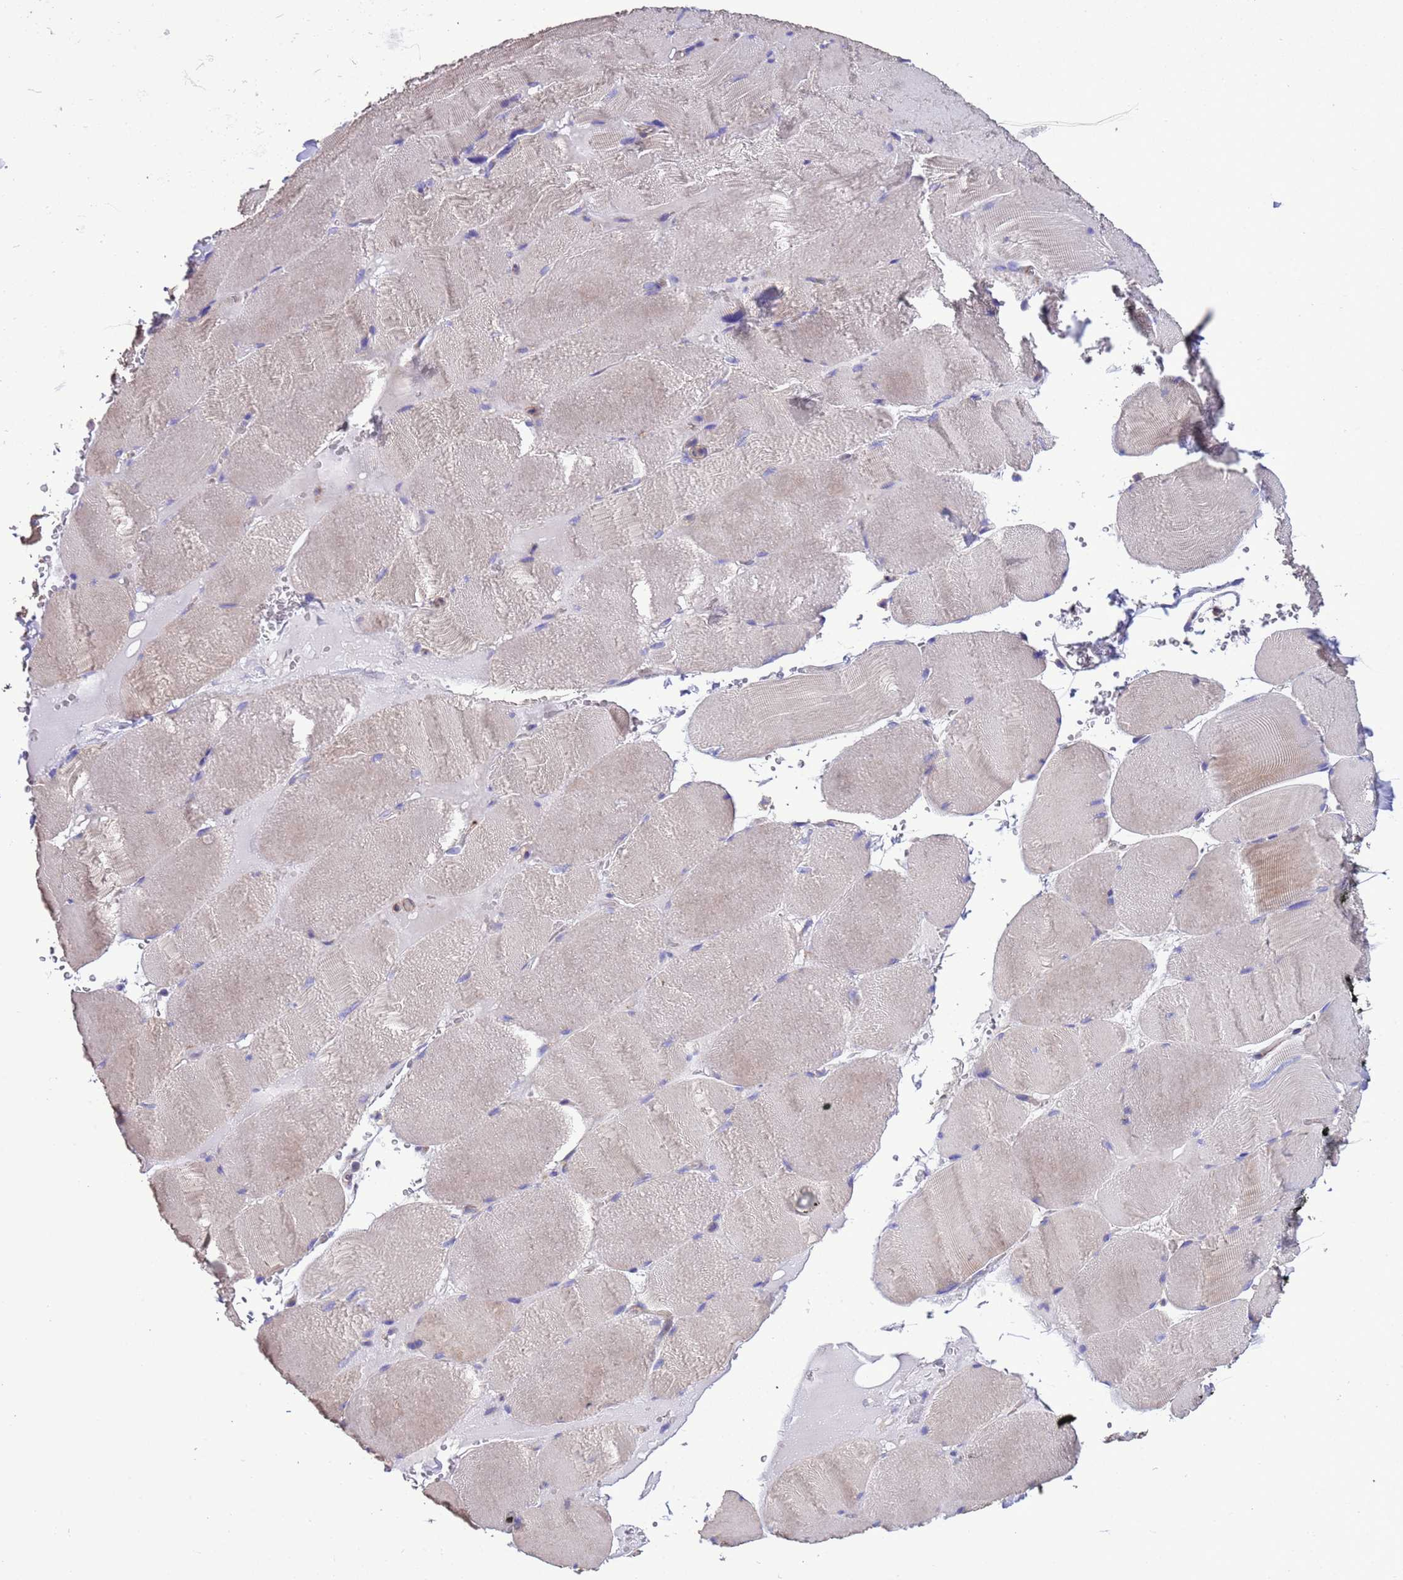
{"staining": {"intensity": "weak", "quantity": "<25%", "location": "cytoplasmic/membranous"}, "tissue": "skeletal muscle", "cell_type": "Myocytes", "image_type": "normal", "snomed": [{"axis": "morphology", "description": "Normal tissue, NOS"}, {"axis": "topography", "description": "Skeletal muscle"}, {"axis": "topography", "description": "Head-Neck"}], "caption": "Photomicrograph shows no significant protein positivity in myocytes of unremarkable skeletal muscle. (DAB (3,3'-diaminobenzidine) IHC, high magnification).", "gene": "KICS2", "patient": {"sex": "male", "age": 66}}